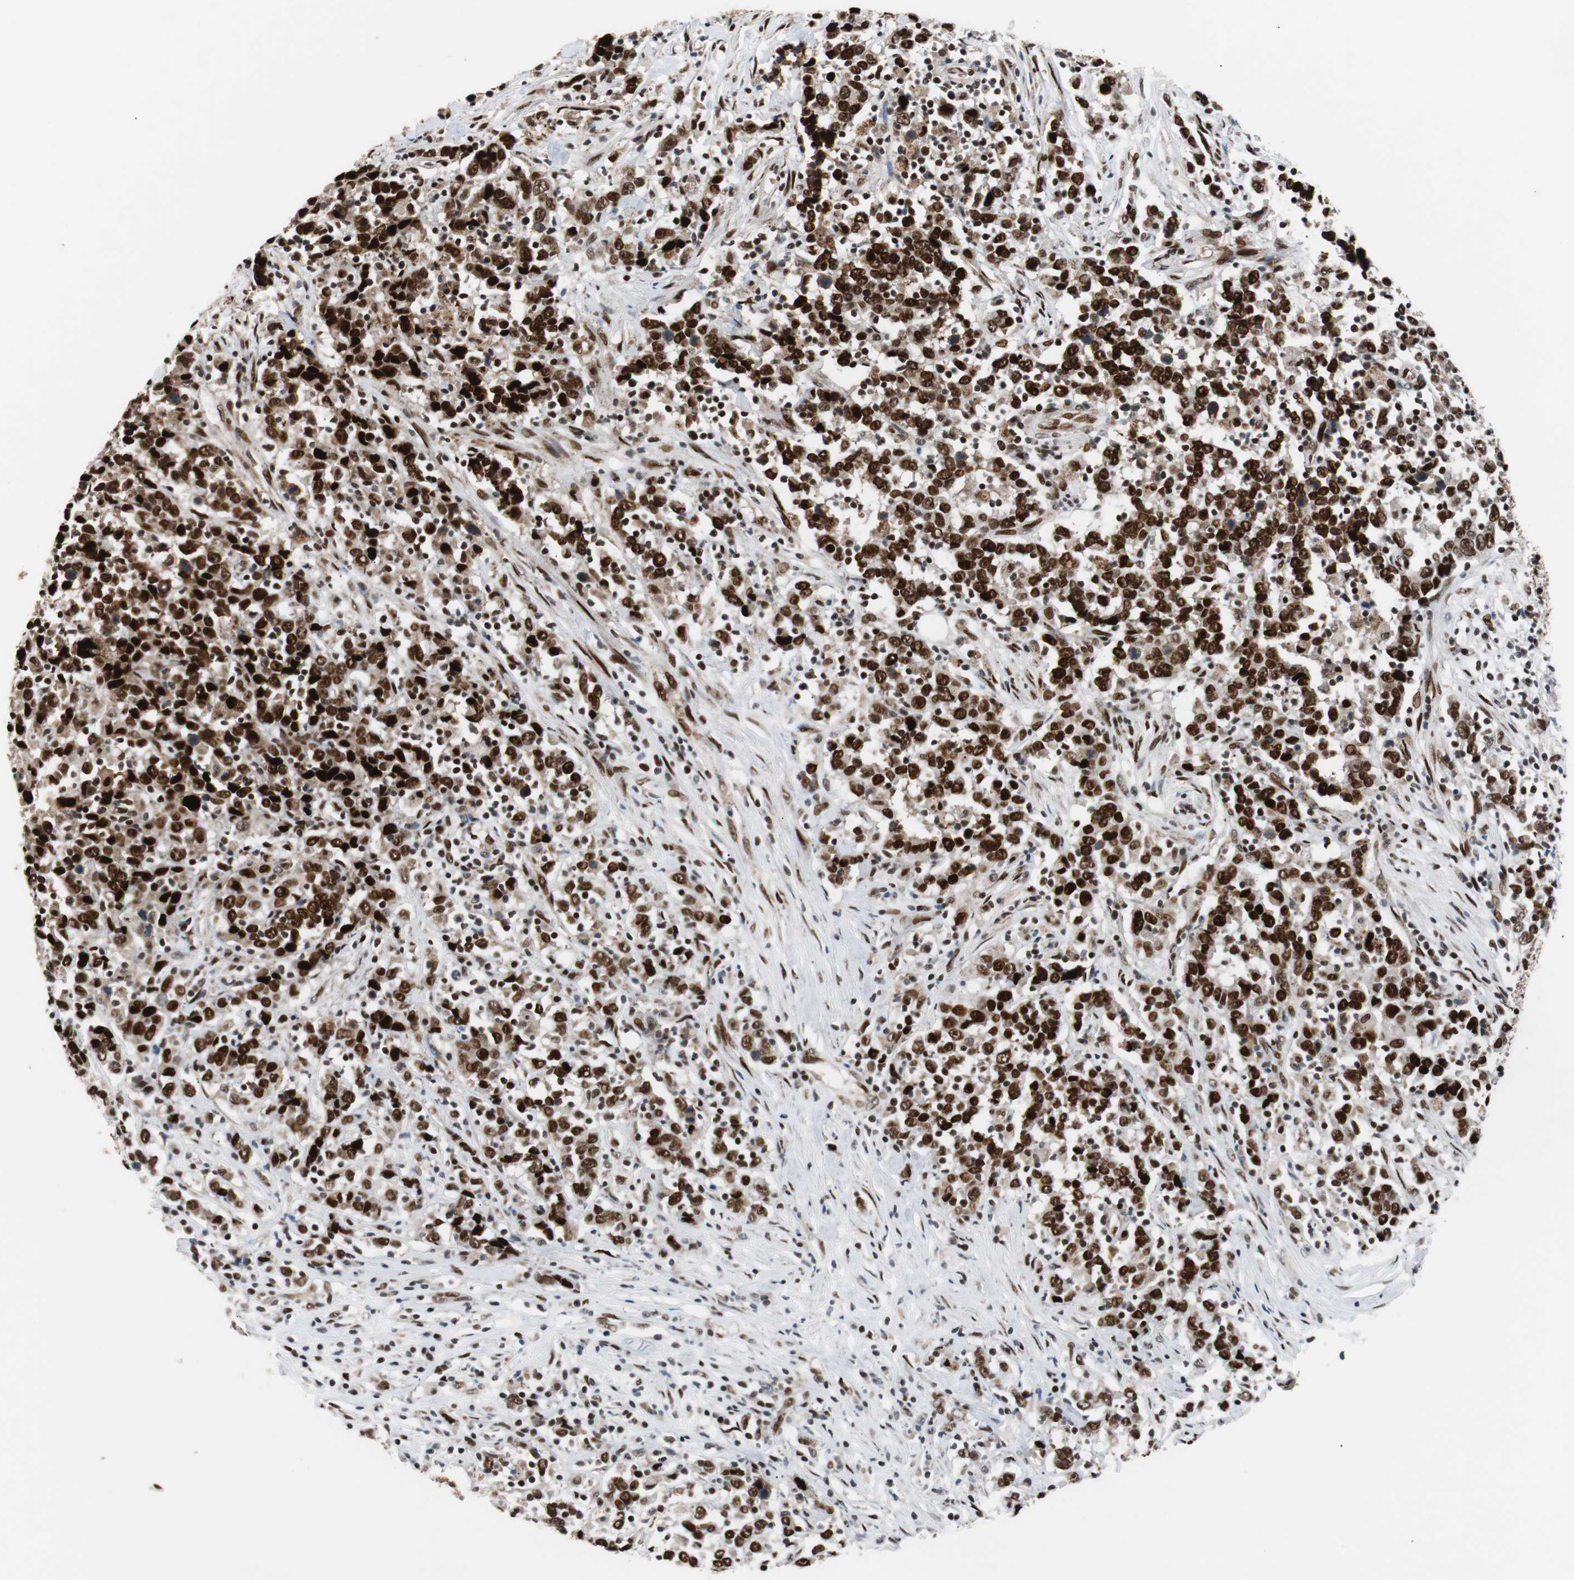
{"staining": {"intensity": "strong", "quantity": ">75%", "location": "nuclear"}, "tissue": "urothelial cancer", "cell_type": "Tumor cells", "image_type": "cancer", "snomed": [{"axis": "morphology", "description": "Urothelial carcinoma, High grade"}, {"axis": "topography", "description": "Urinary bladder"}], "caption": "The micrograph reveals staining of urothelial cancer, revealing strong nuclear protein expression (brown color) within tumor cells.", "gene": "NBL1", "patient": {"sex": "male", "age": 61}}